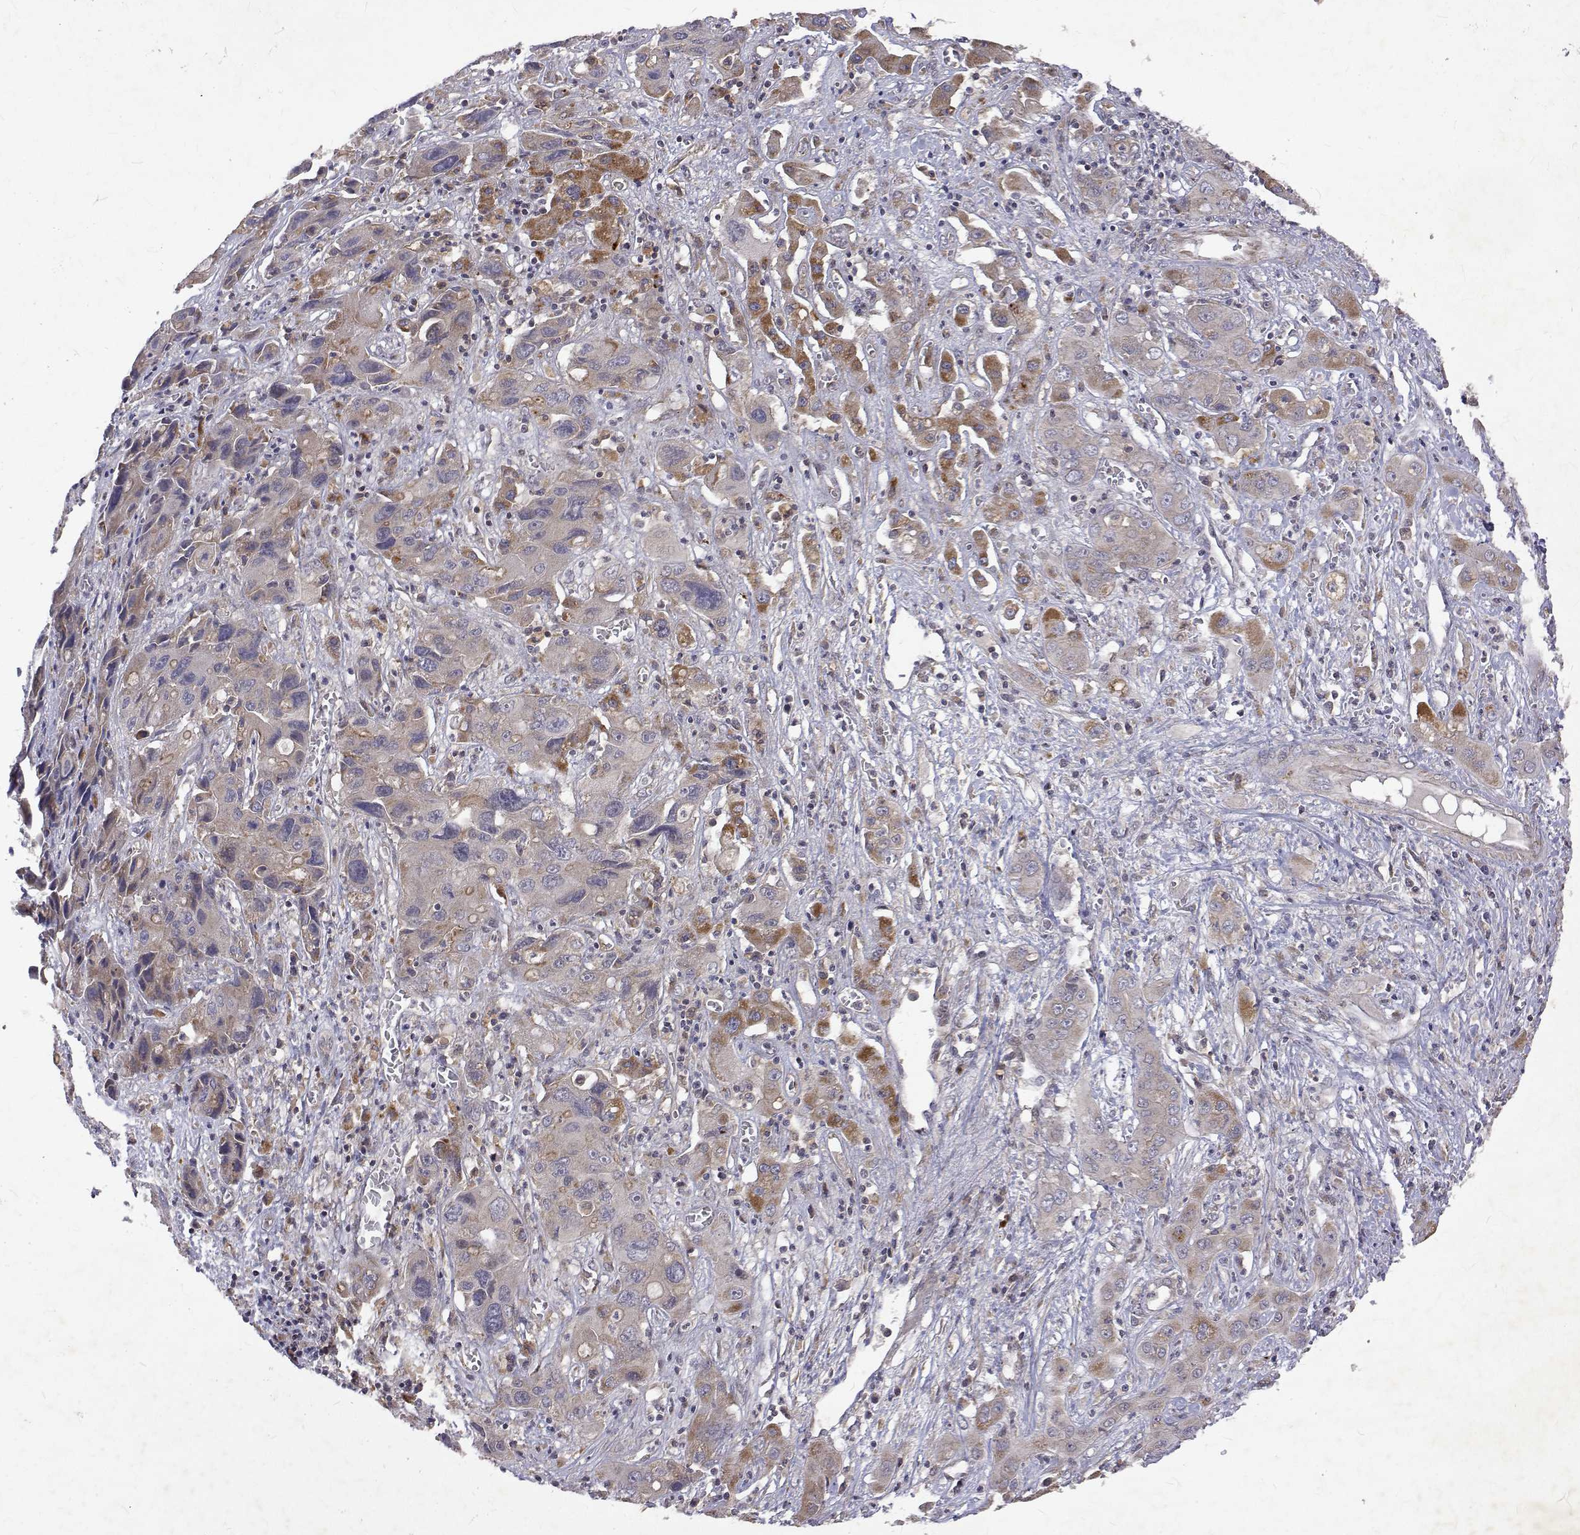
{"staining": {"intensity": "negative", "quantity": "none", "location": "none"}, "tissue": "liver cancer", "cell_type": "Tumor cells", "image_type": "cancer", "snomed": [{"axis": "morphology", "description": "Cholangiocarcinoma"}, {"axis": "topography", "description": "Liver"}], "caption": "DAB immunohistochemical staining of cholangiocarcinoma (liver) displays no significant expression in tumor cells. (Brightfield microscopy of DAB immunohistochemistry at high magnification).", "gene": "ALKBH8", "patient": {"sex": "male", "age": 67}}